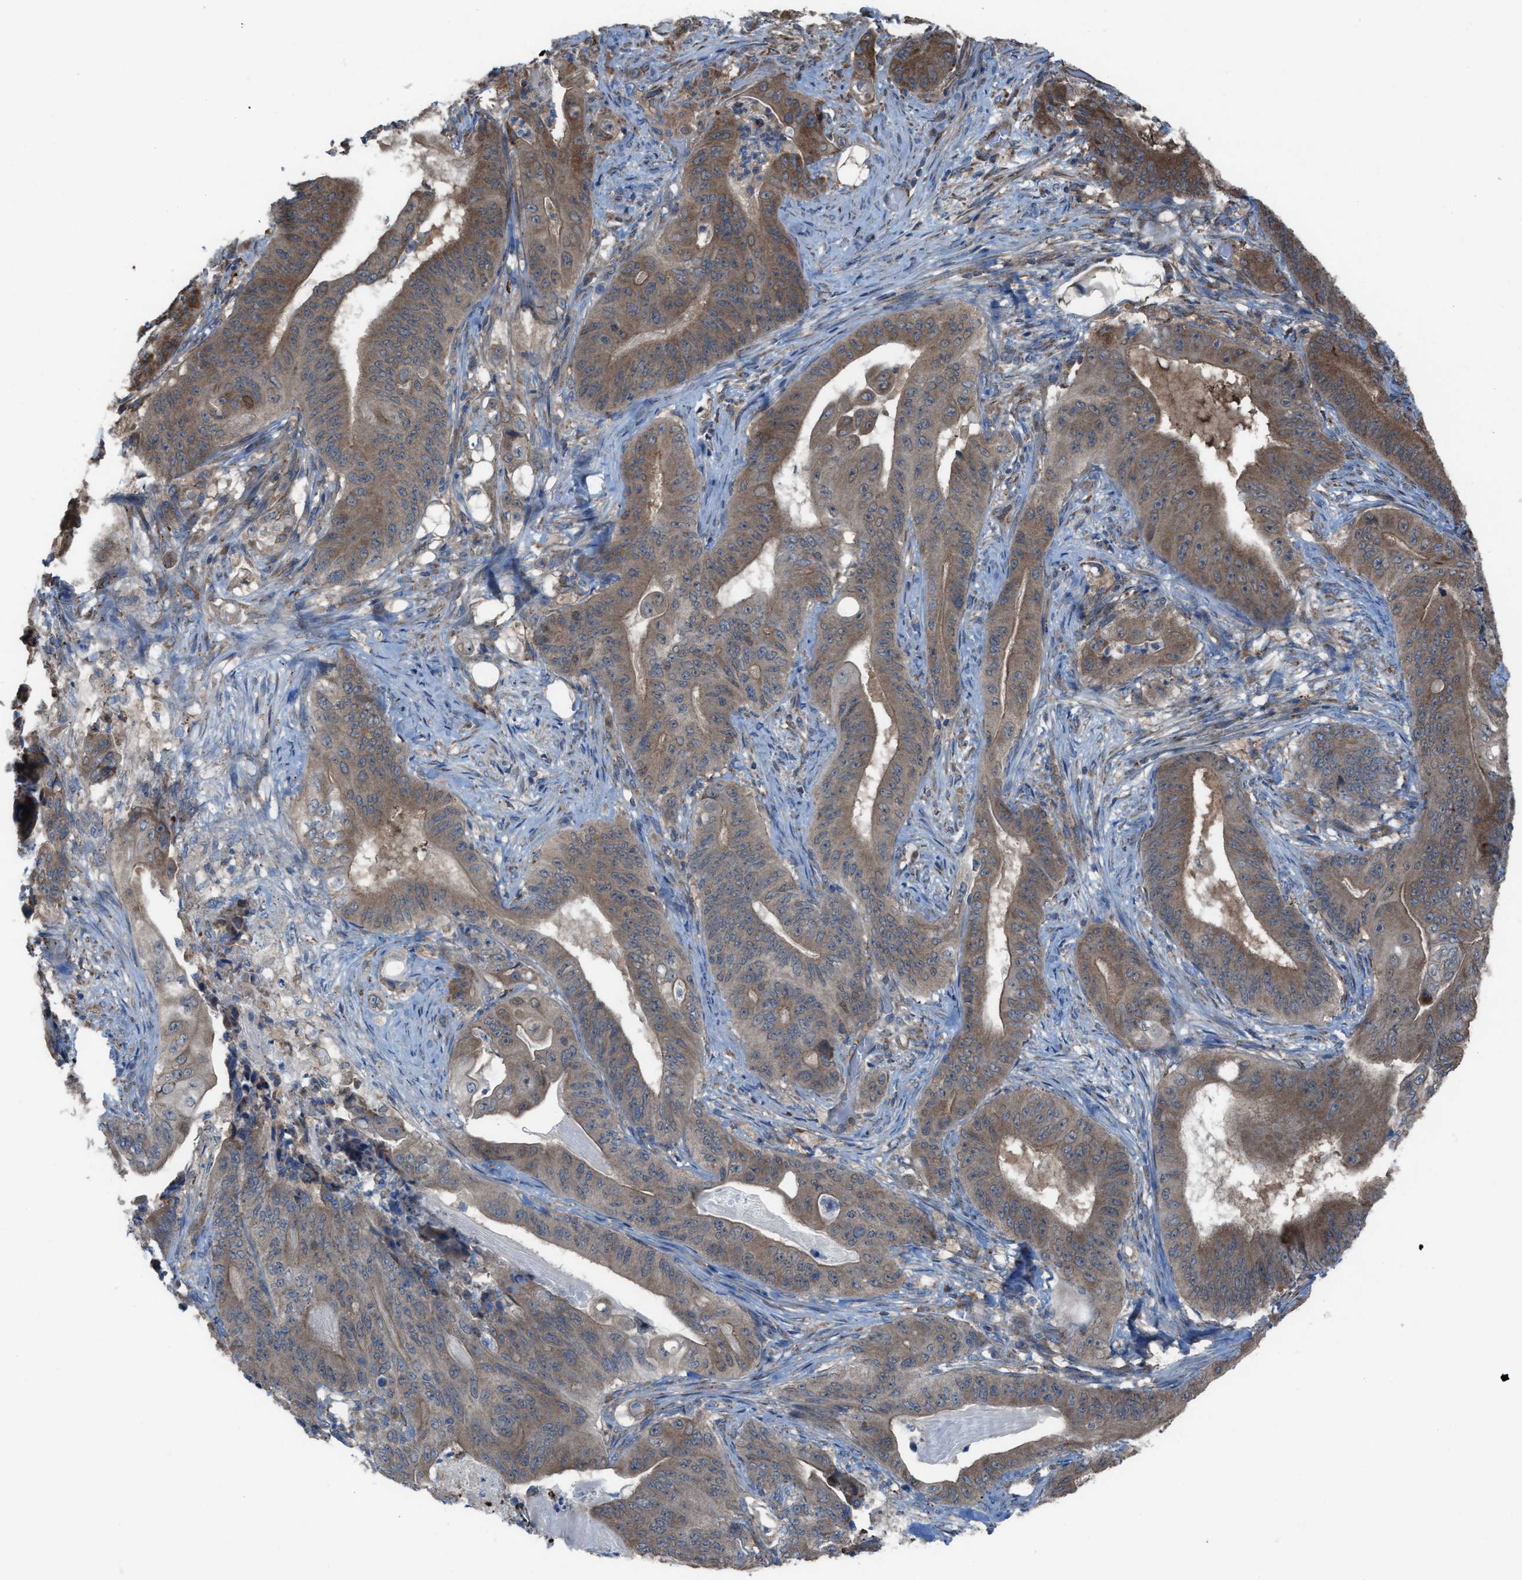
{"staining": {"intensity": "moderate", "quantity": ">75%", "location": "cytoplasmic/membranous"}, "tissue": "stomach cancer", "cell_type": "Tumor cells", "image_type": "cancer", "snomed": [{"axis": "morphology", "description": "Adenocarcinoma, NOS"}, {"axis": "topography", "description": "Stomach"}], "caption": "Immunohistochemistry image of neoplastic tissue: stomach adenocarcinoma stained using IHC demonstrates medium levels of moderate protein expression localized specifically in the cytoplasmic/membranous of tumor cells, appearing as a cytoplasmic/membranous brown color.", "gene": "PLAA", "patient": {"sex": "female", "age": 73}}